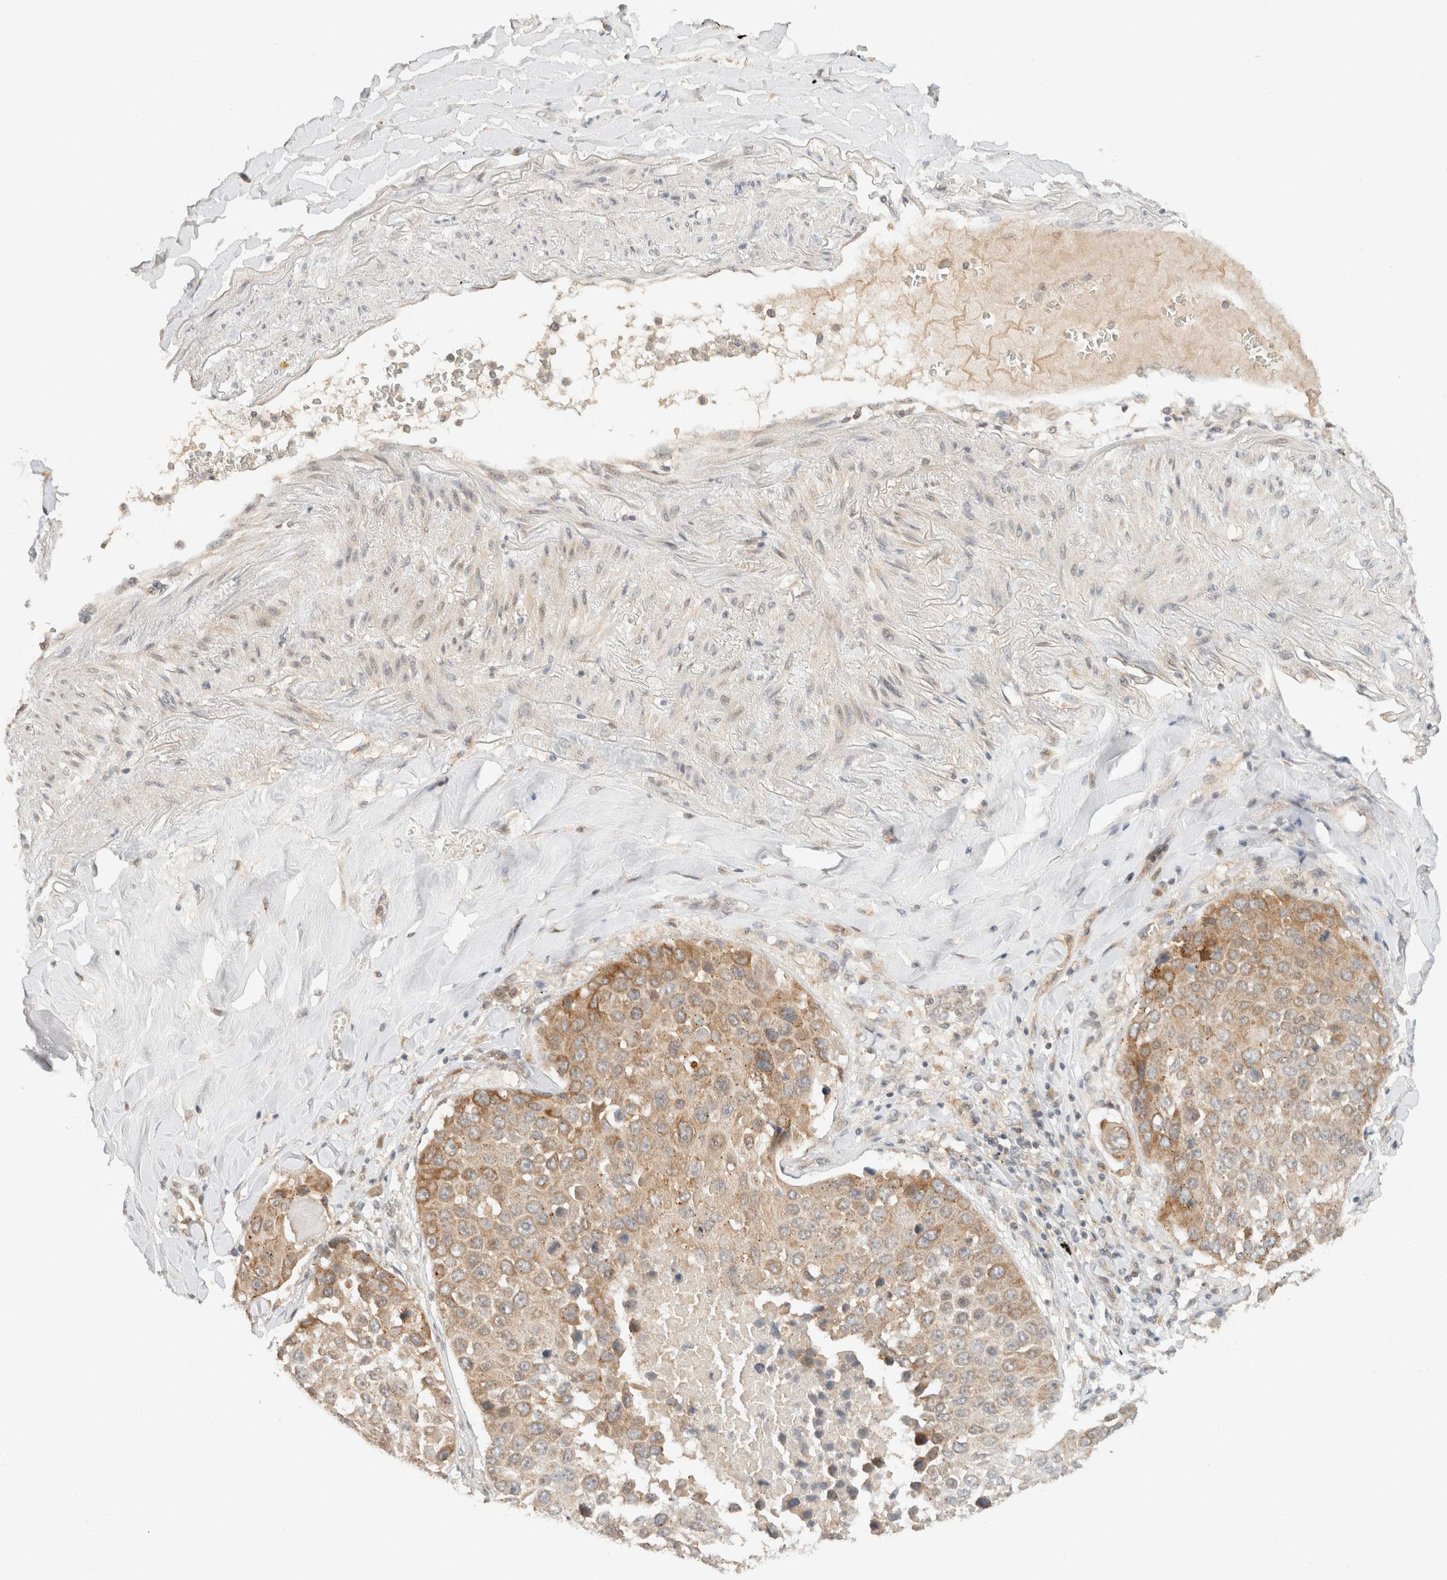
{"staining": {"intensity": "moderate", "quantity": ">75%", "location": "cytoplasmic/membranous"}, "tissue": "lung cancer", "cell_type": "Tumor cells", "image_type": "cancer", "snomed": [{"axis": "morphology", "description": "Squamous cell carcinoma, NOS"}, {"axis": "topography", "description": "Lung"}], "caption": "Protein analysis of squamous cell carcinoma (lung) tissue displays moderate cytoplasmic/membranous expression in approximately >75% of tumor cells.", "gene": "TACC1", "patient": {"sex": "male", "age": 61}}